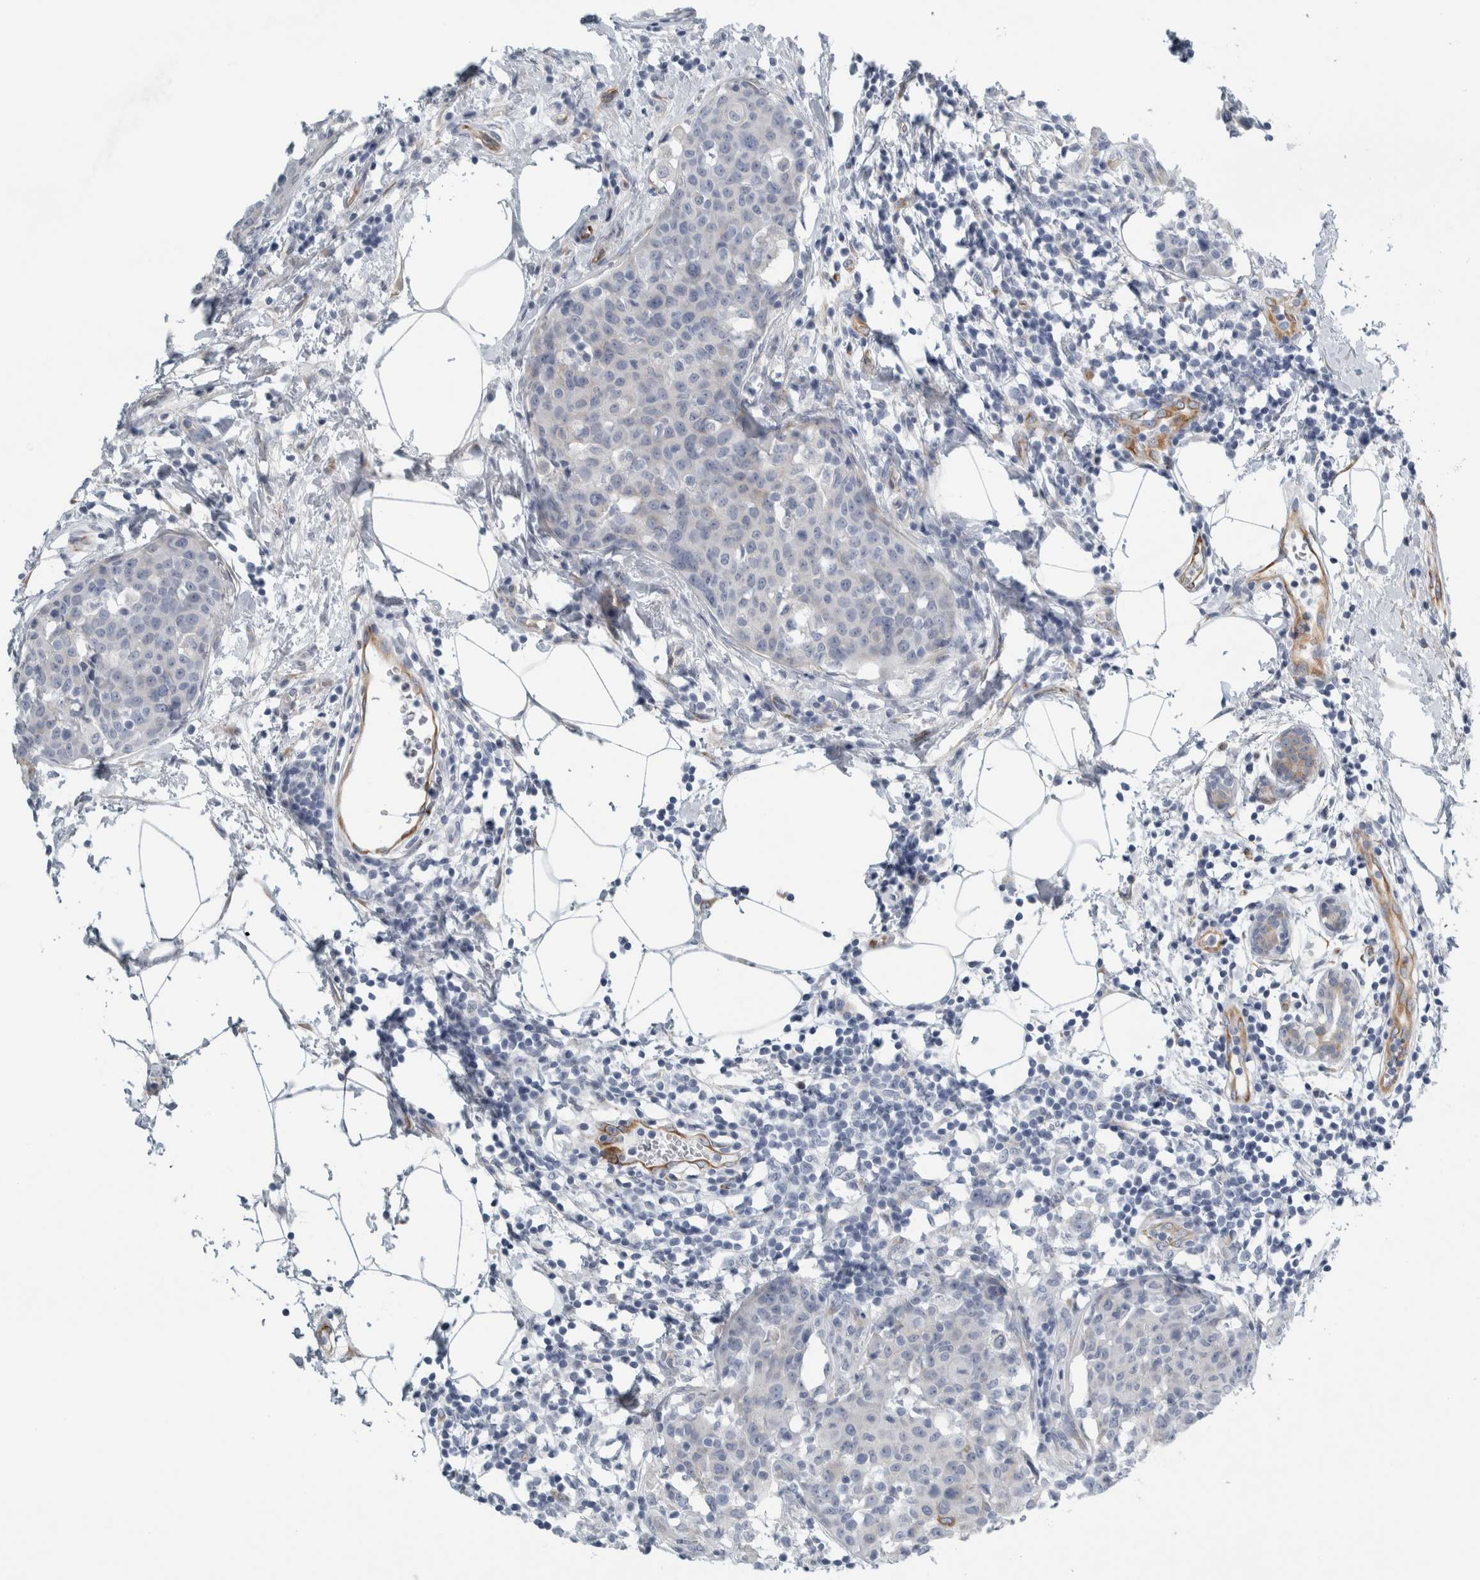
{"staining": {"intensity": "negative", "quantity": "none", "location": "none"}, "tissue": "breast cancer", "cell_type": "Tumor cells", "image_type": "cancer", "snomed": [{"axis": "morphology", "description": "Normal tissue, NOS"}, {"axis": "morphology", "description": "Duct carcinoma"}, {"axis": "topography", "description": "Breast"}], "caption": "Immunohistochemistry (IHC) photomicrograph of human breast invasive ductal carcinoma stained for a protein (brown), which shows no expression in tumor cells.", "gene": "B3GNT3", "patient": {"sex": "female", "age": 37}}